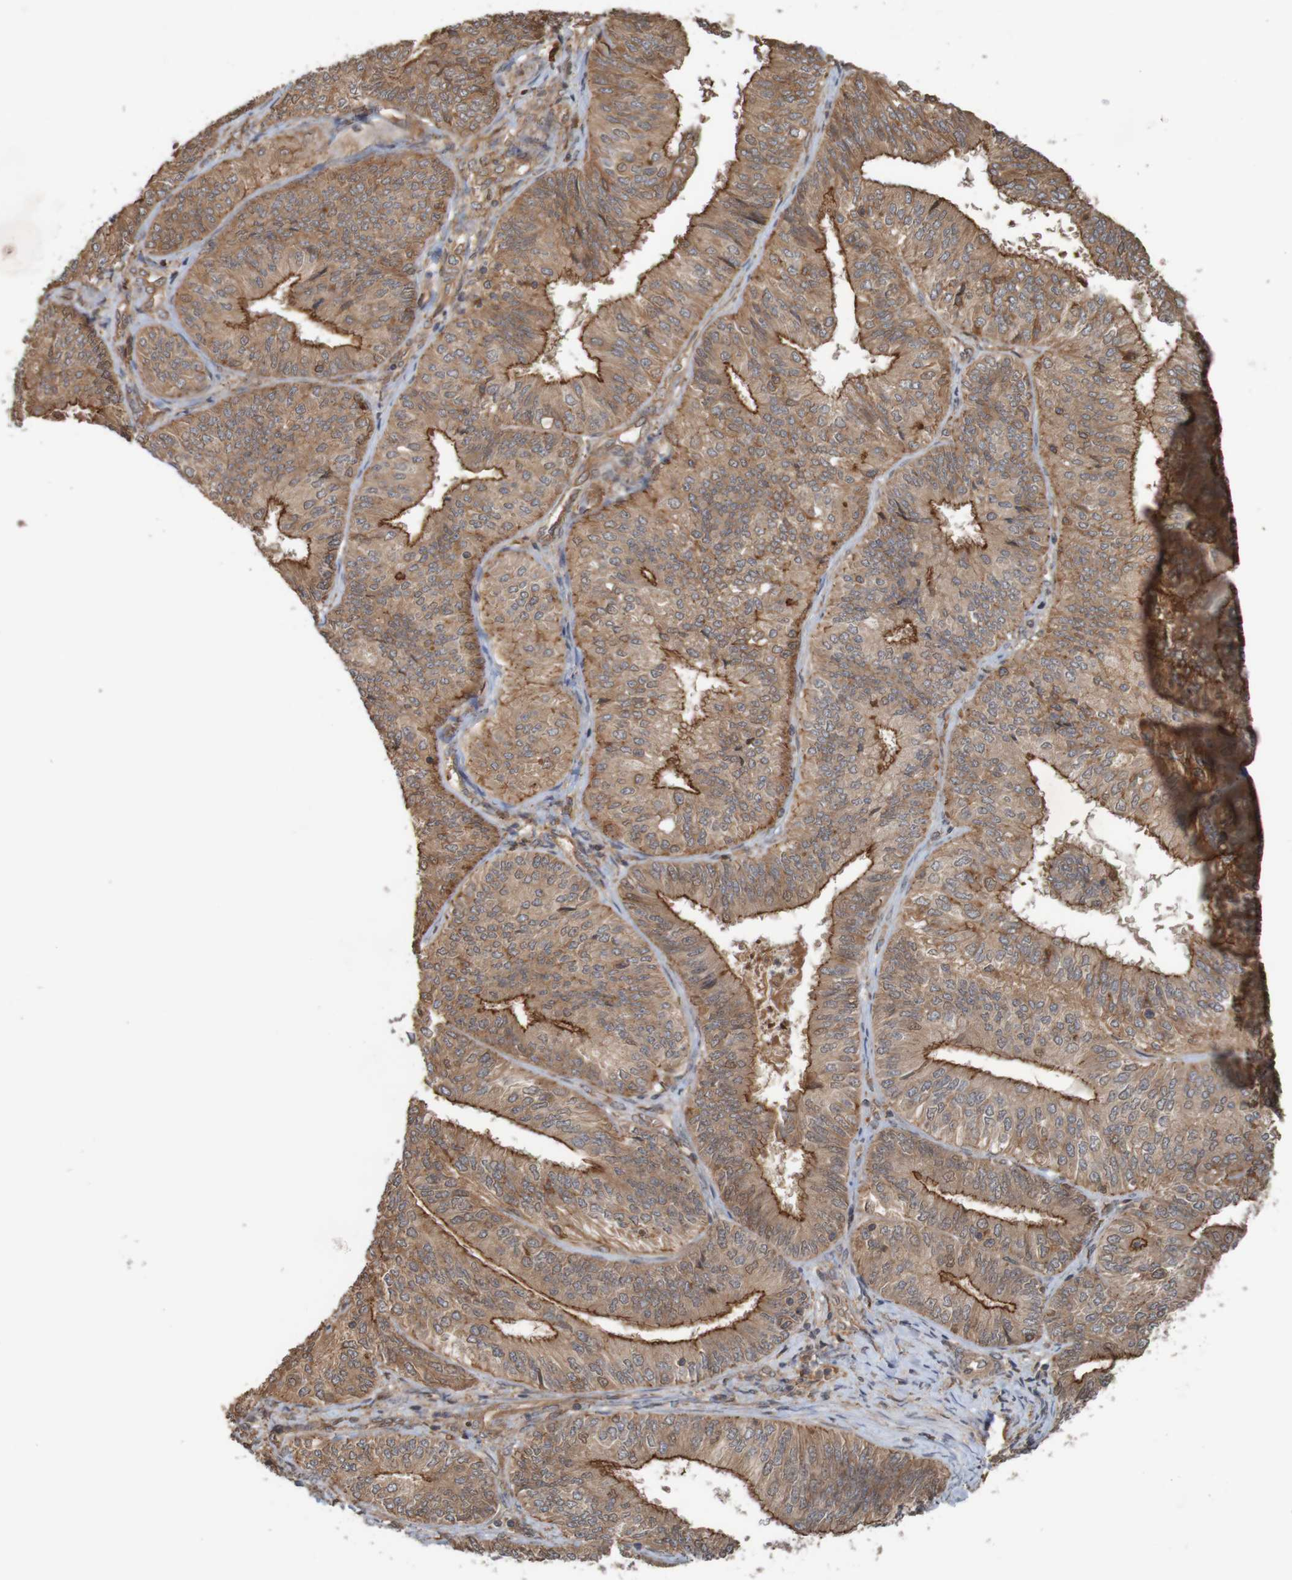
{"staining": {"intensity": "moderate", "quantity": ">75%", "location": "cytoplasmic/membranous"}, "tissue": "endometrial cancer", "cell_type": "Tumor cells", "image_type": "cancer", "snomed": [{"axis": "morphology", "description": "Adenocarcinoma, NOS"}, {"axis": "topography", "description": "Endometrium"}], "caption": "Moderate cytoplasmic/membranous protein positivity is present in approximately >75% of tumor cells in endometrial cancer. The protein of interest is stained brown, and the nuclei are stained in blue (DAB (3,3'-diaminobenzidine) IHC with brightfield microscopy, high magnification).", "gene": "ARHGEF11", "patient": {"sex": "female", "age": 58}}